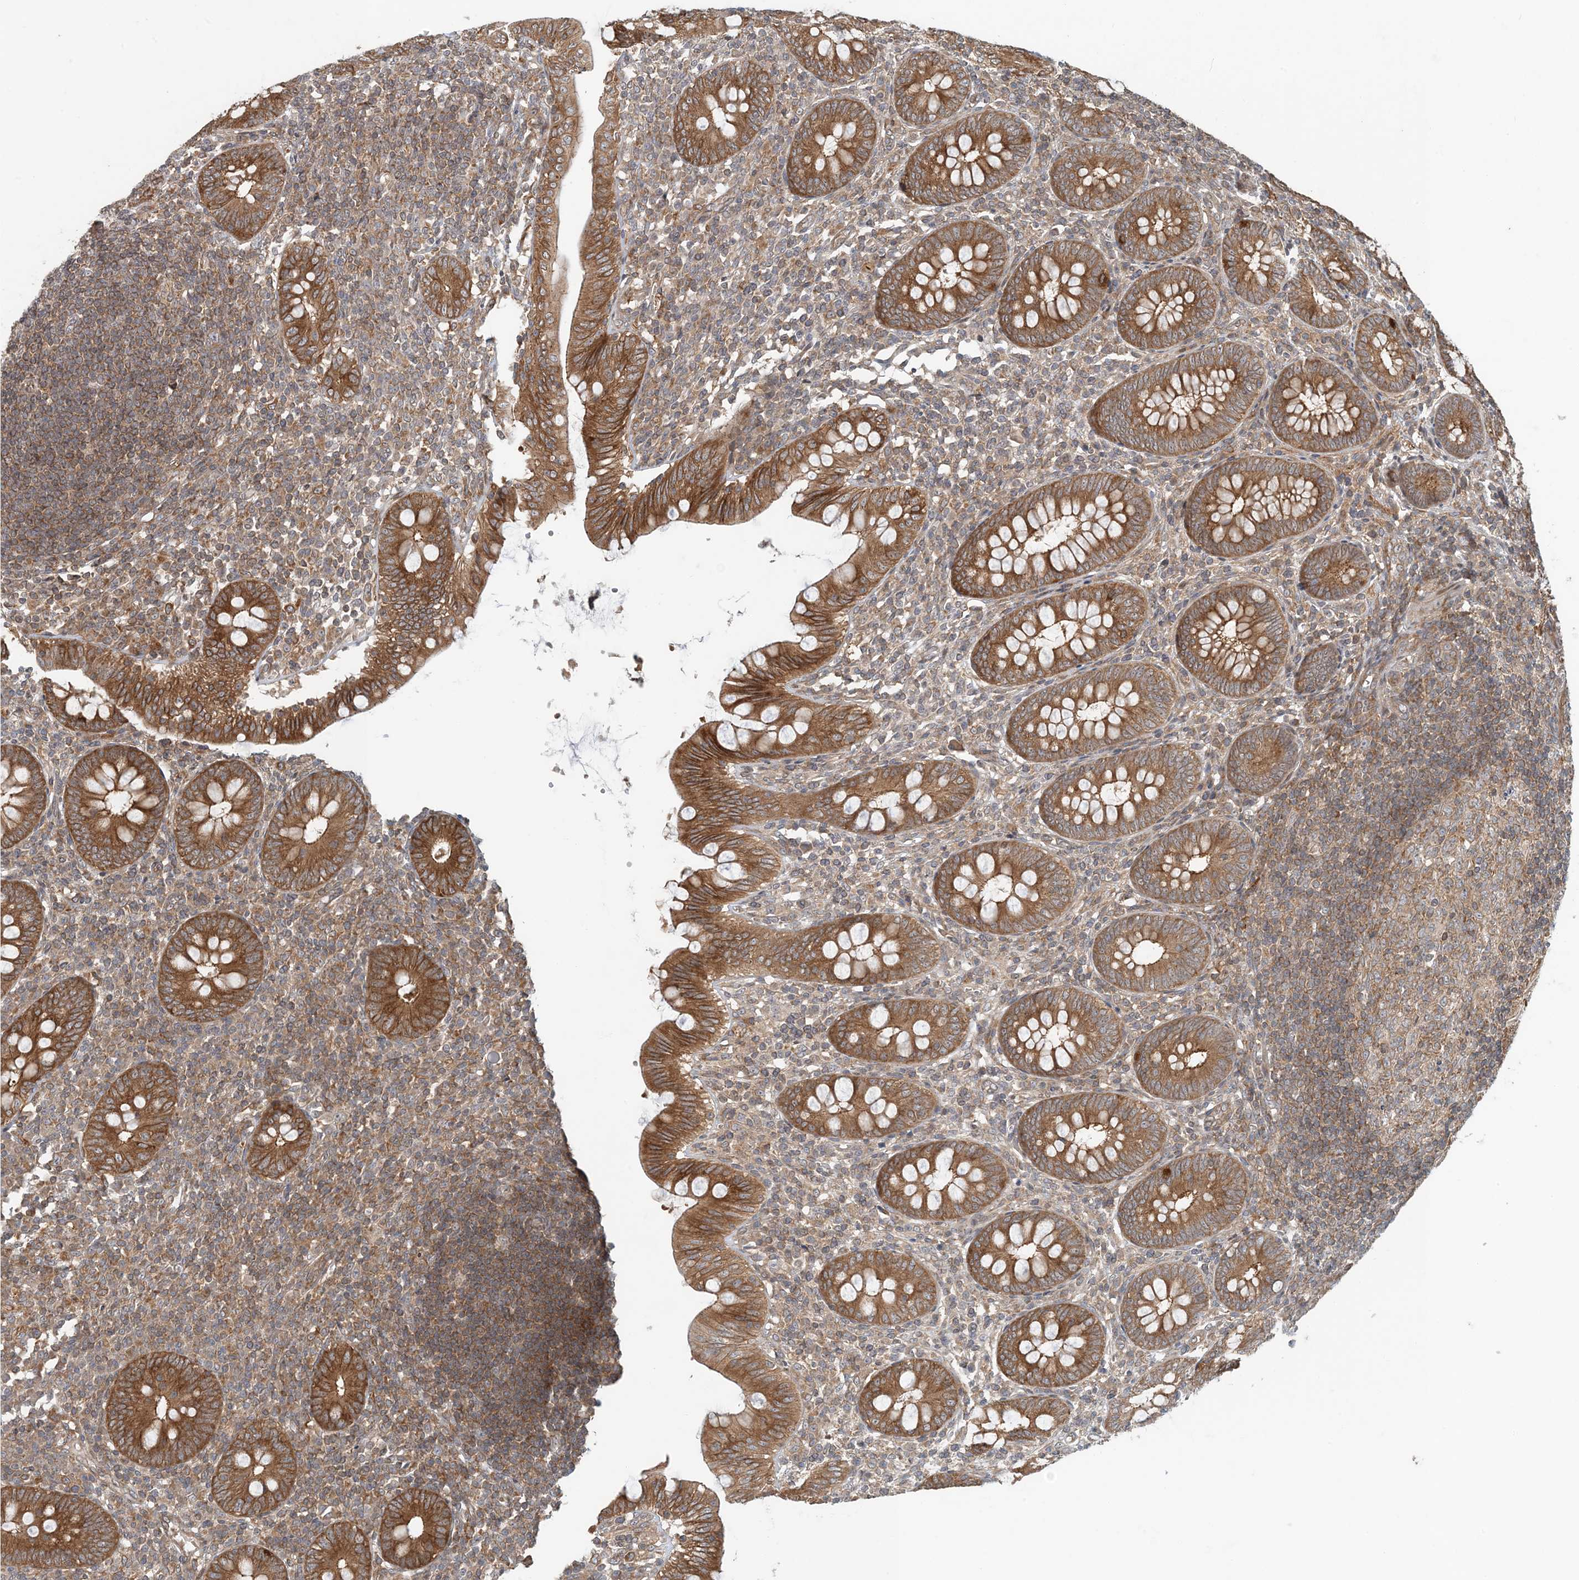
{"staining": {"intensity": "strong", "quantity": ">75%", "location": "cytoplasmic/membranous"}, "tissue": "appendix", "cell_type": "Glandular cells", "image_type": "normal", "snomed": [{"axis": "morphology", "description": "Normal tissue, NOS"}, {"axis": "topography", "description": "Appendix"}], "caption": "About >75% of glandular cells in normal appendix show strong cytoplasmic/membranous protein expression as visualized by brown immunohistochemical staining.", "gene": "ATP13A2", "patient": {"sex": "male", "age": 14}}